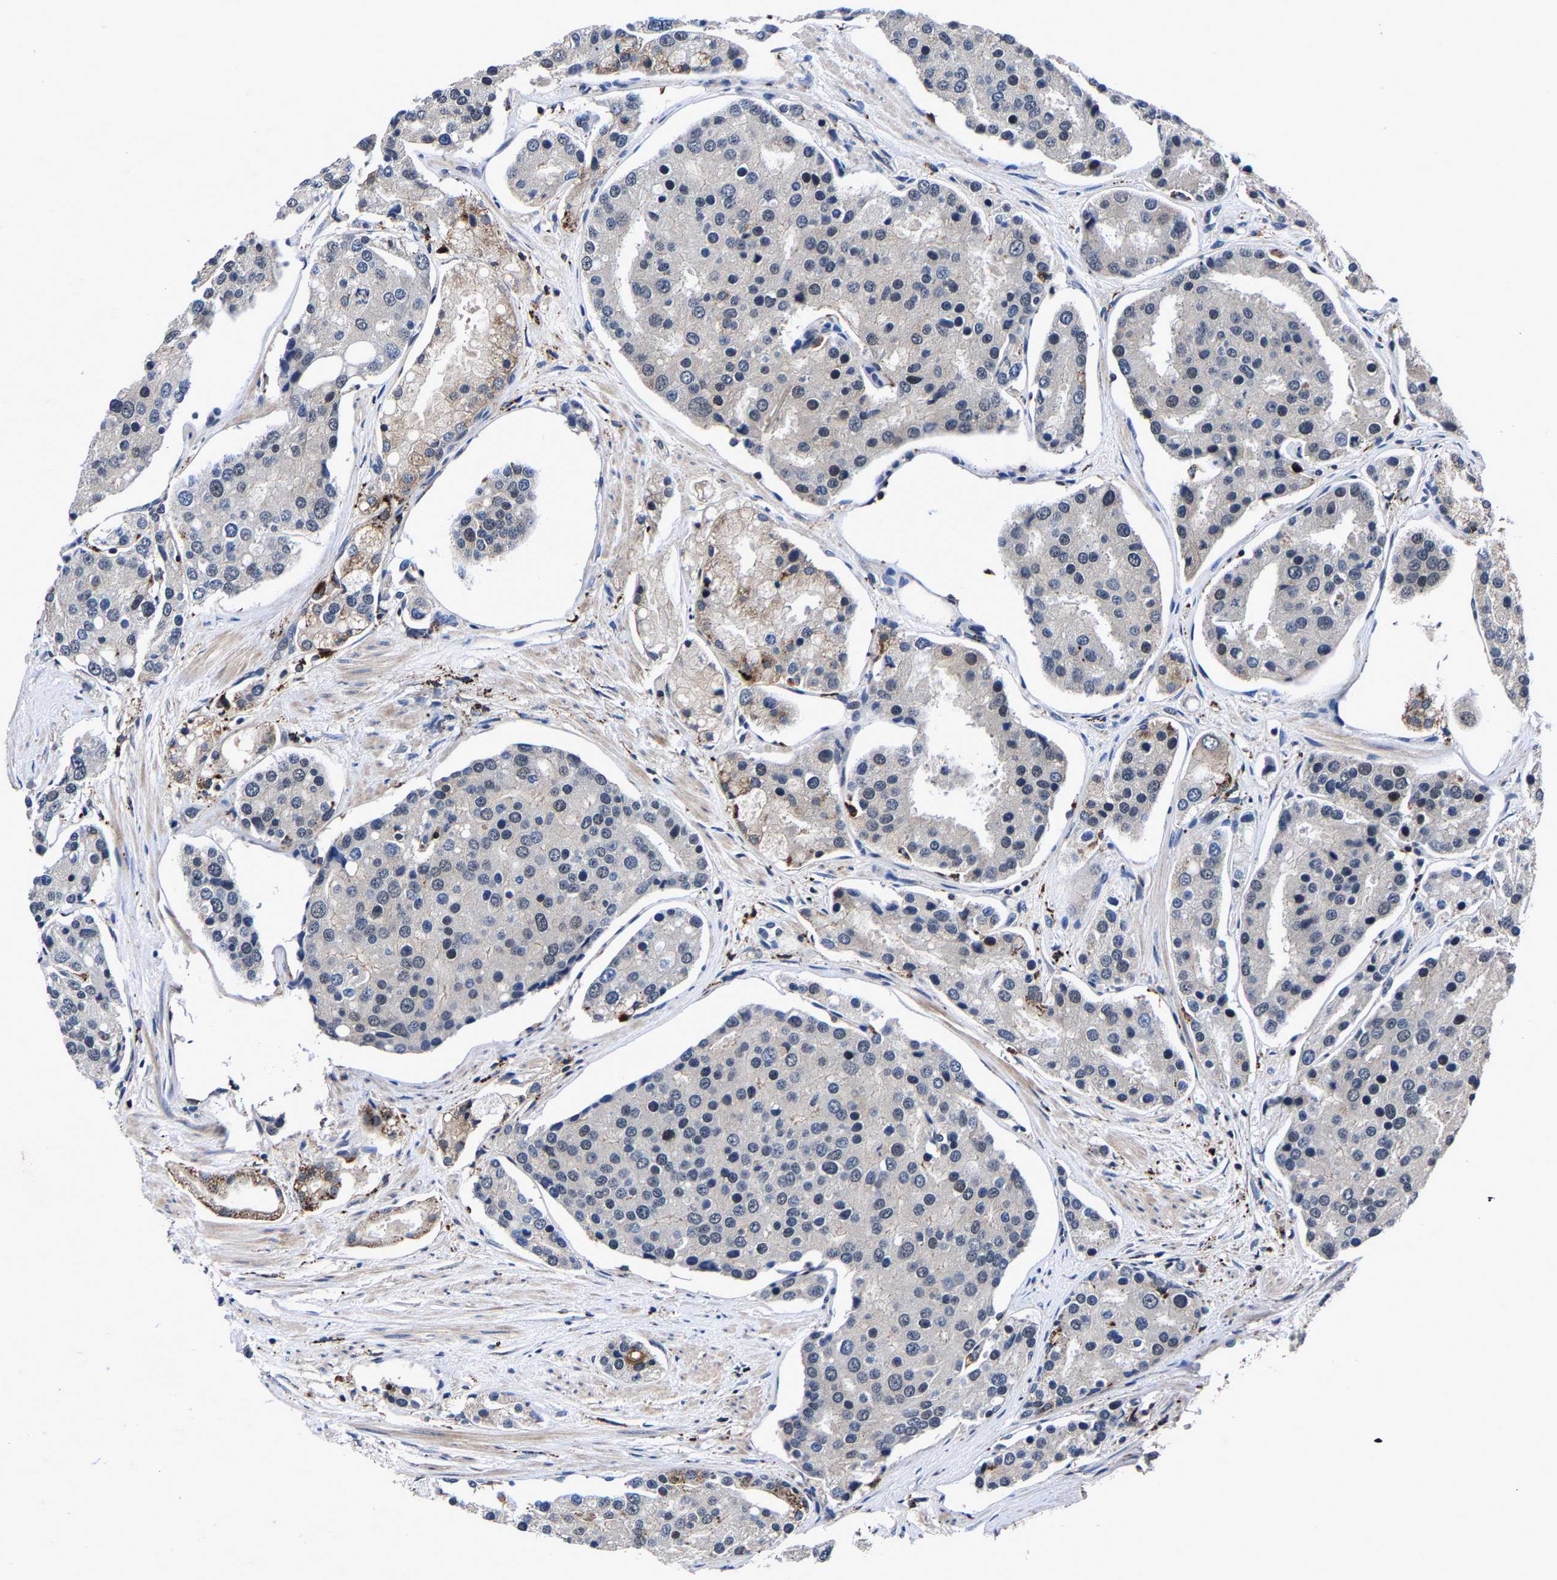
{"staining": {"intensity": "weak", "quantity": "<25%", "location": "cytoplasmic/membranous,nuclear"}, "tissue": "prostate cancer", "cell_type": "Tumor cells", "image_type": "cancer", "snomed": [{"axis": "morphology", "description": "Adenocarcinoma, High grade"}, {"axis": "topography", "description": "Prostate"}], "caption": "There is no significant staining in tumor cells of prostate cancer (adenocarcinoma (high-grade)). (IHC, brightfield microscopy, high magnification).", "gene": "ZCCHC7", "patient": {"sex": "male", "age": 50}}